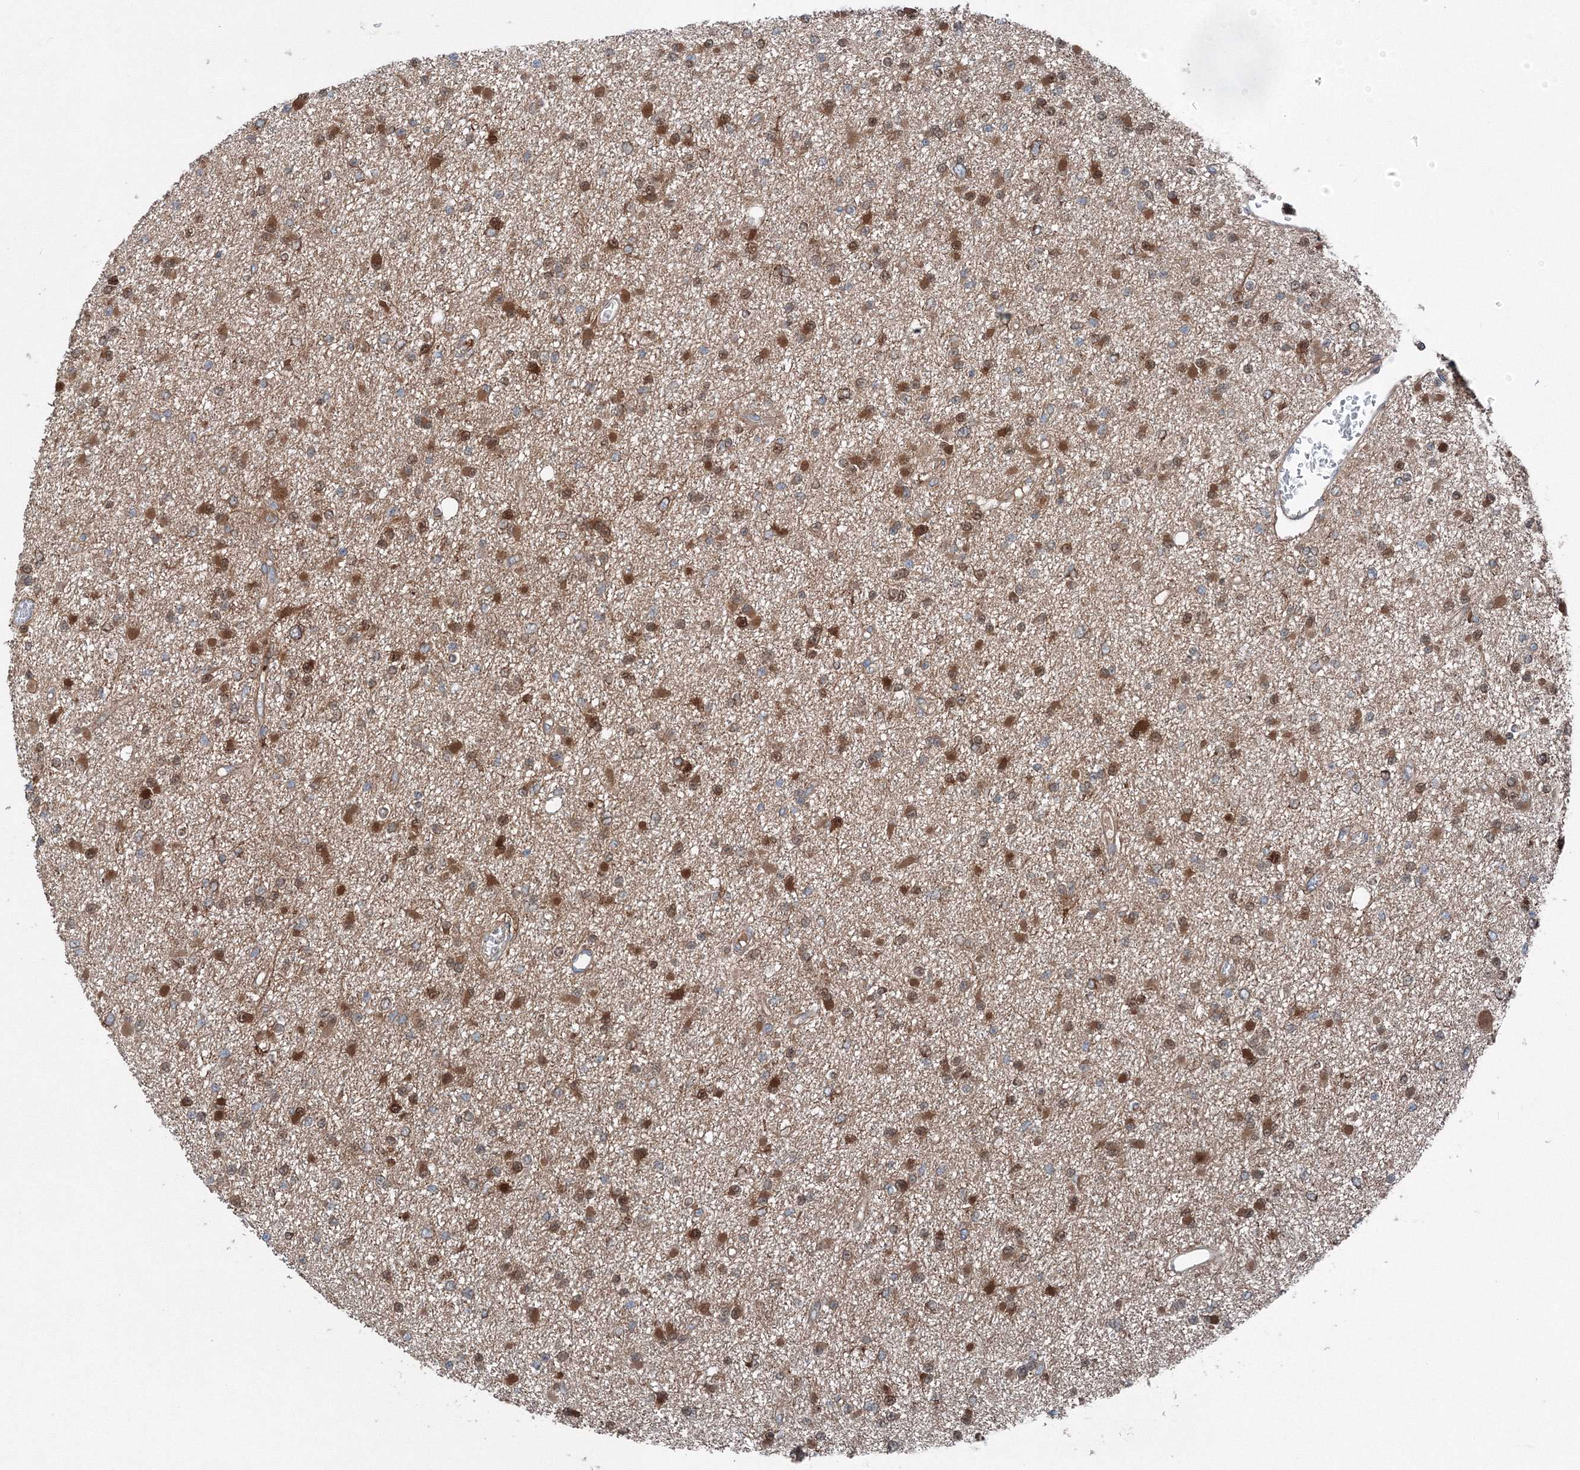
{"staining": {"intensity": "moderate", "quantity": ">75%", "location": "cytoplasmic/membranous,nuclear"}, "tissue": "glioma", "cell_type": "Tumor cells", "image_type": "cancer", "snomed": [{"axis": "morphology", "description": "Glioma, malignant, Low grade"}, {"axis": "topography", "description": "Brain"}], "caption": "Glioma was stained to show a protein in brown. There is medium levels of moderate cytoplasmic/membranous and nuclear positivity in about >75% of tumor cells. (Brightfield microscopy of DAB IHC at high magnification).", "gene": "TPRKB", "patient": {"sex": "female", "age": 22}}